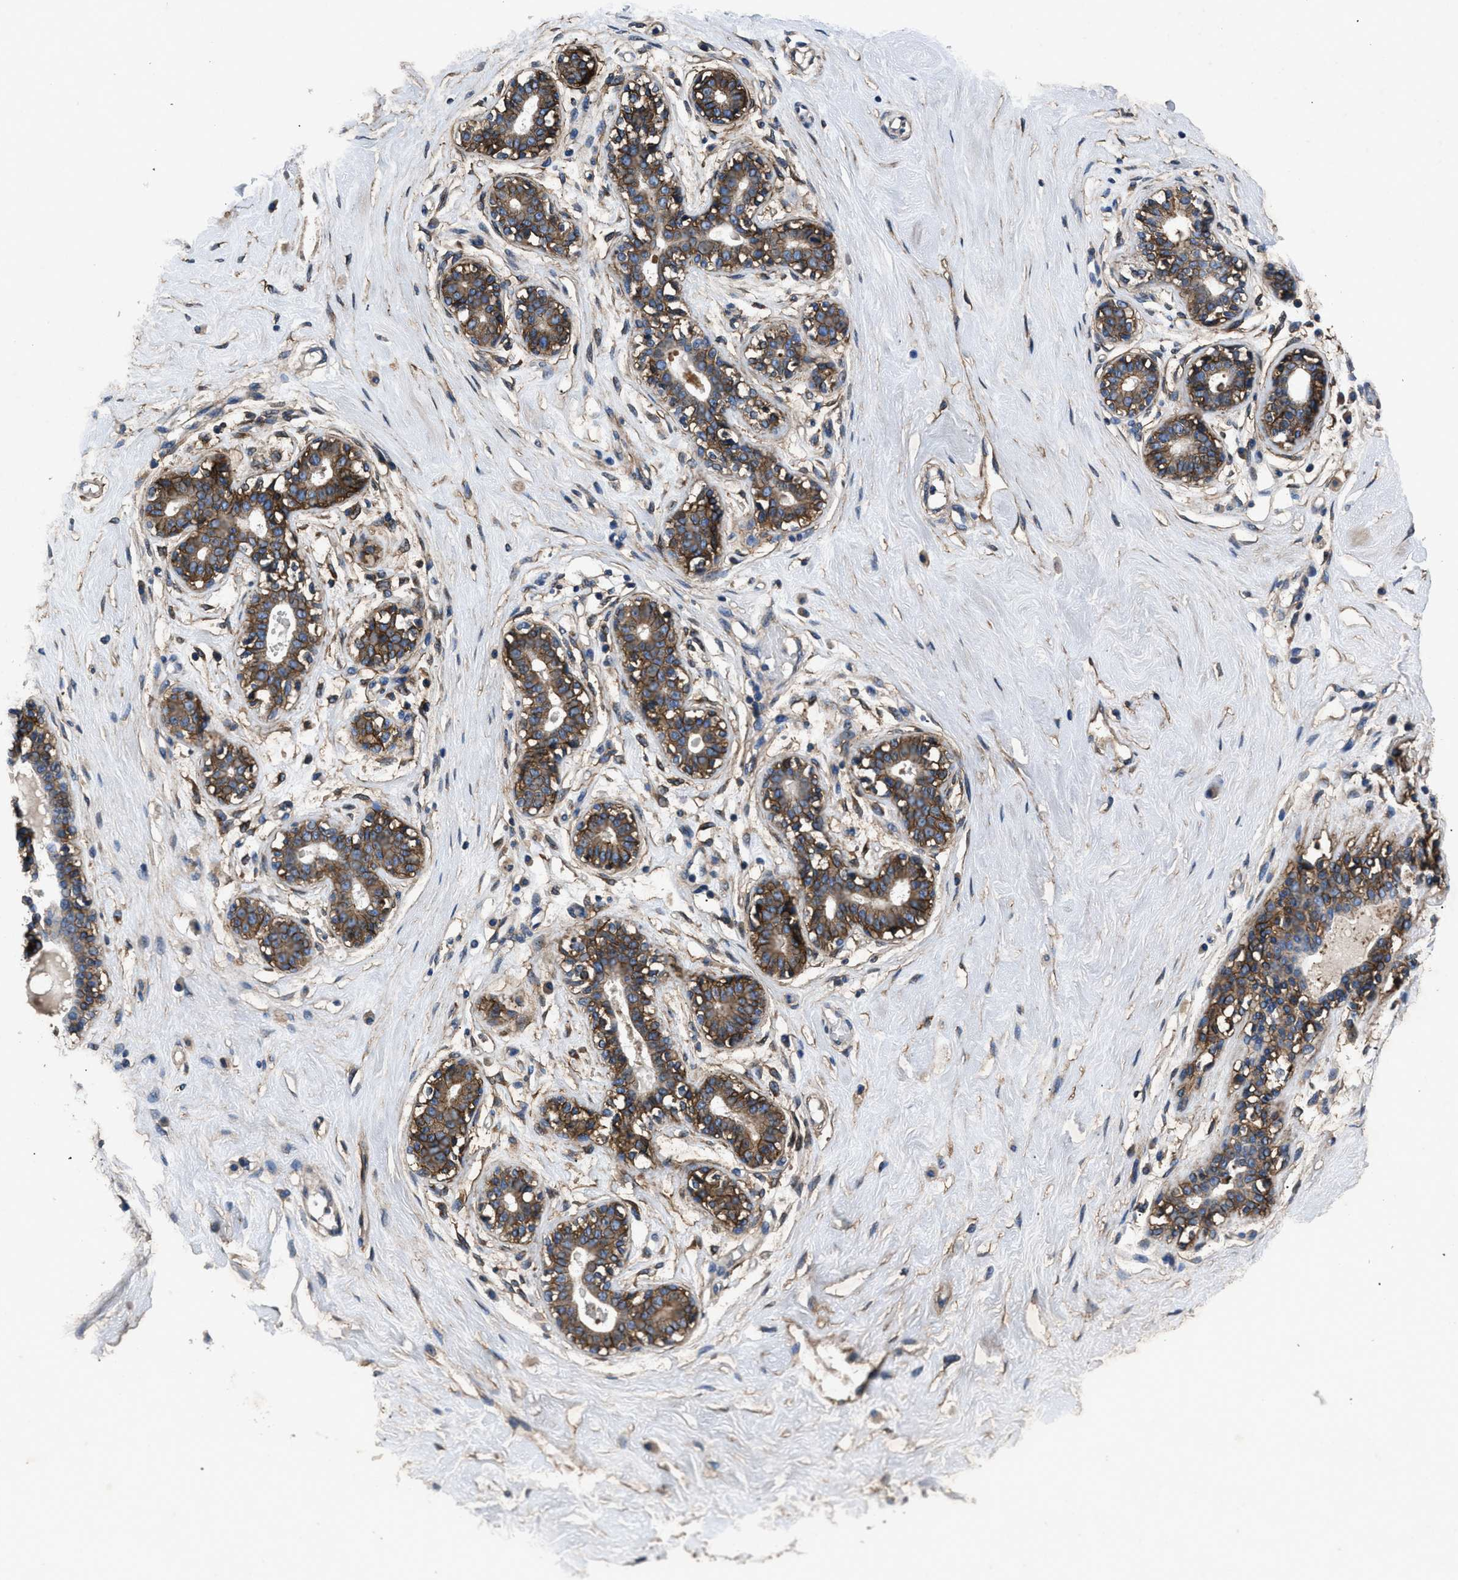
{"staining": {"intensity": "moderate", "quantity": ">75%", "location": "cytoplasmic/membranous"}, "tissue": "breast", "cell_type": "Adipocytes", "image_type": "normal", "snomed": [{"axis": "morphology", "description": "Normal tissue, NOS"}, {"axis": "topography", "description": "Breast"}], "caption": "Immunohistochemical staining of benign breast shows medium levels of moderate cytoplasmic/membranous positivity in about >75% of adipocytes.", "gene": "CD276", "patient": {"sex": "female", "age": 23}}